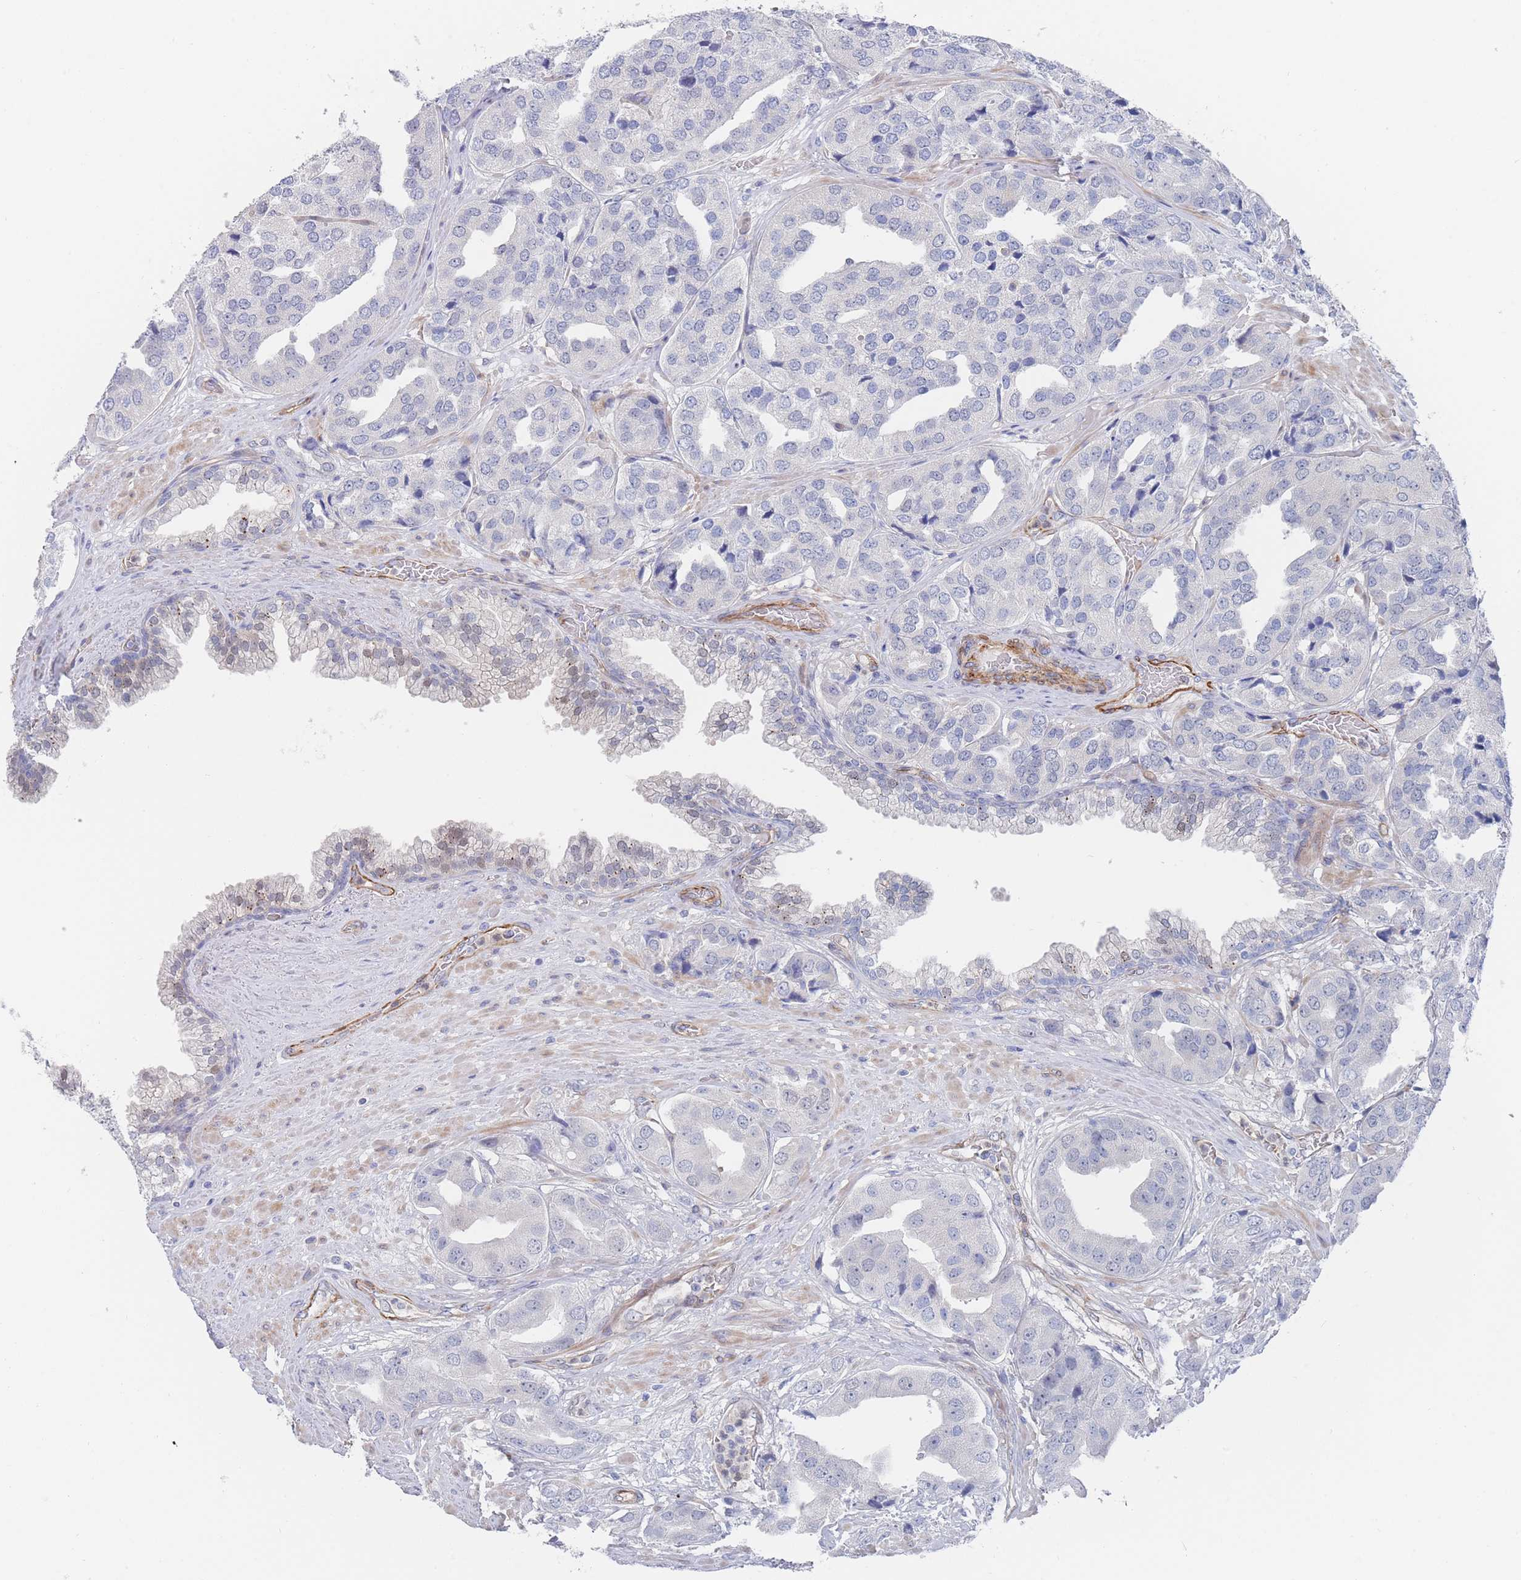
{"staining": {"intensity": "negative", "quantity": "none", "location": "none"}, "tissue": "prostate cancer", "cell_type": "Tumor cells", "image_type": "cancer", "snomed": [{"axis": "morphology", "description": "Adenocarcinoma, High grade"}, {"axis": "topography", "description": "Prostate"}], "caption": "A photomicrograph of prostate cancer (adenocarcinoma (high-grade)) stained for a protein reveals no brown staining in tumor cells. (Brightfield microscopy of DAB (3,3'-diaminobenzidine) IHC at high magnification).", "gene": "G6PC1", "patient": {"sex": "male", "age": 63}}